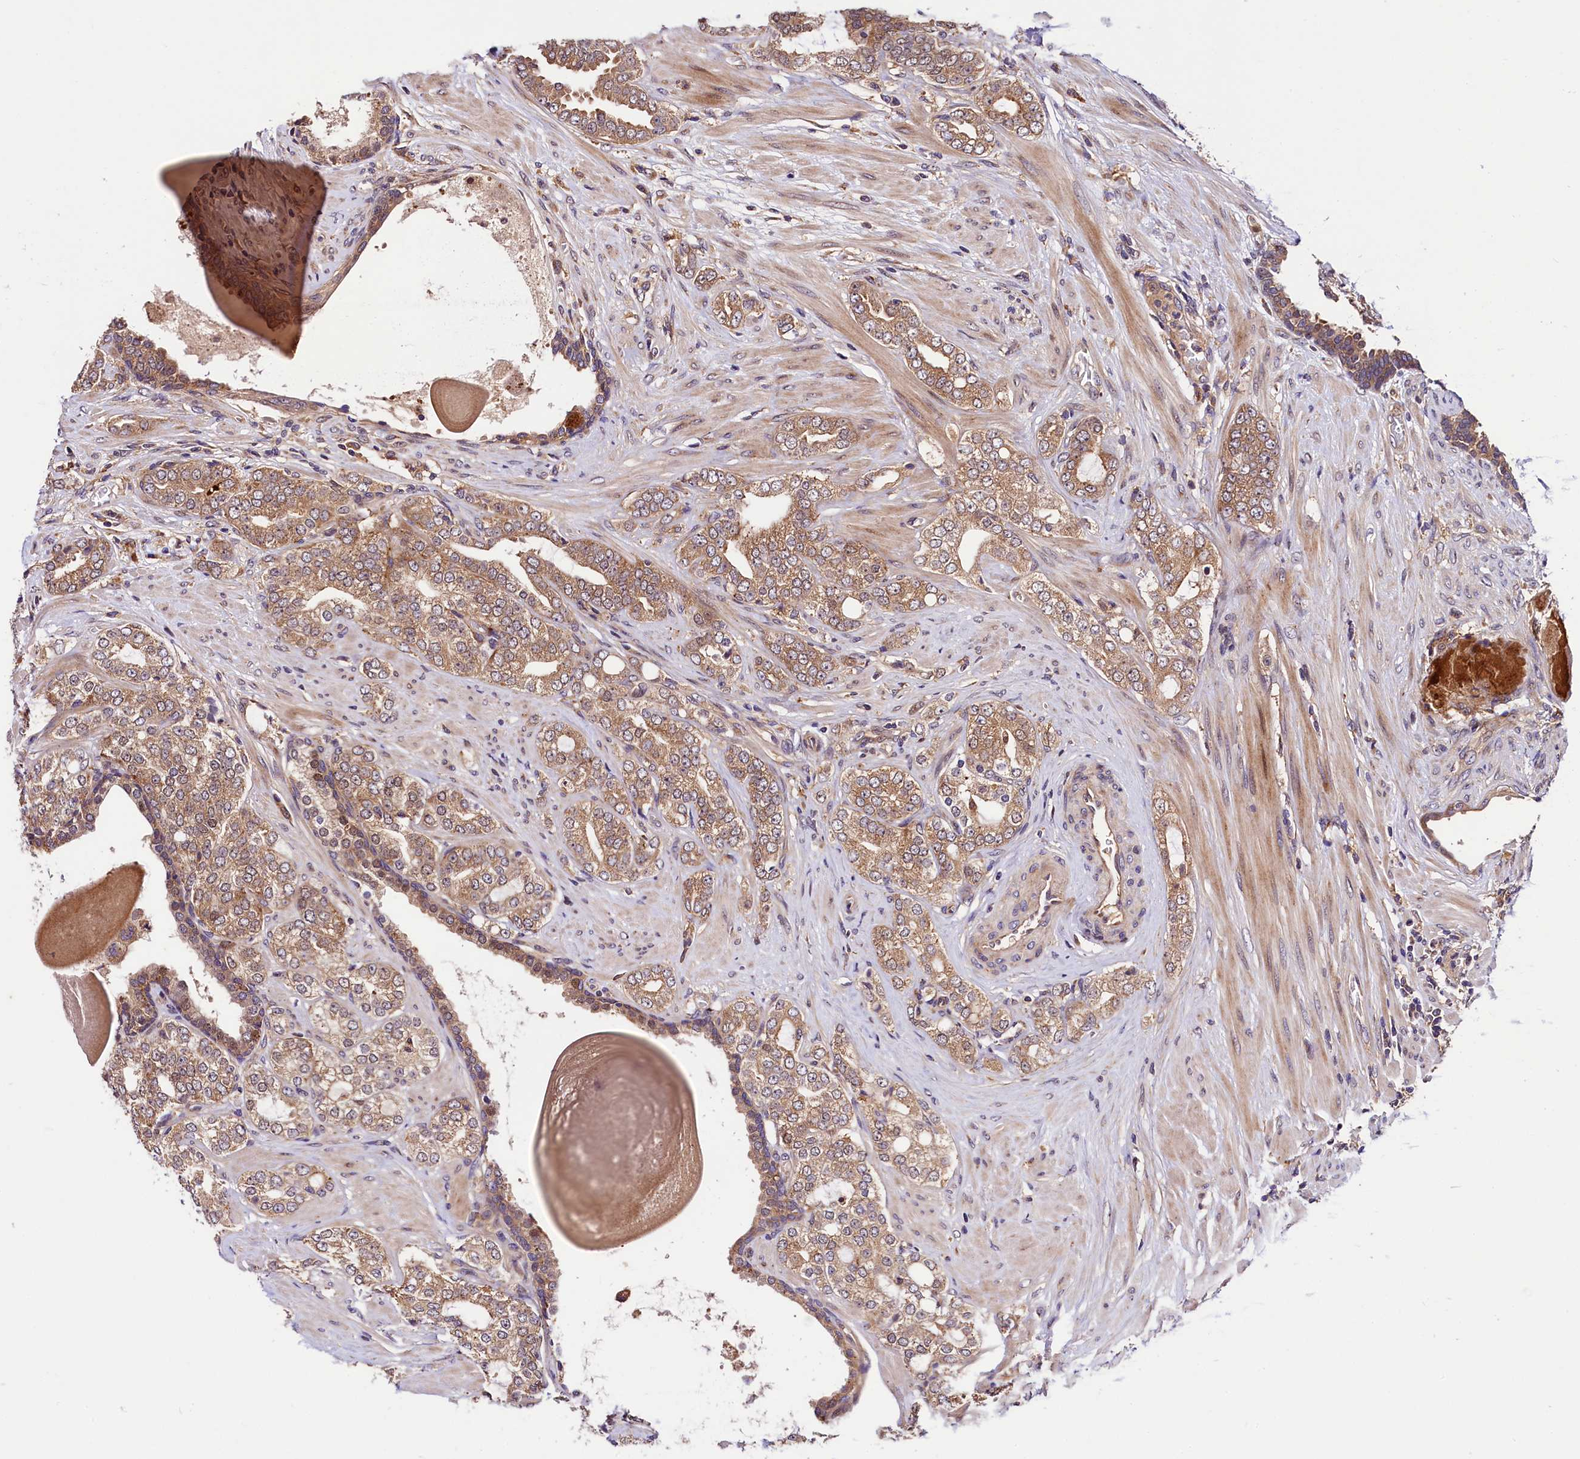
{"staining": {"intensity": "moderate", "quantity": "25%-75%", "location": "cytoplasmic/membranous"}, "tissue": "prostate cancer", "cell_type": "Tumor cells", "image_type": "cancer", "snomed": [{"axis": "morphology", "description": "Adenocarcinoma, High grade"}, {"axis": "topography", "description": "Prostate"}], "caption": "Prostate high-grade adenocarcinoma tissue displays moderate cytoplasmic/membranous positivity in approximately 25%-75% of tumor cells The protein is shown in brown color, while the nuclei are stained blue.", "gene": "VPS35", "patient": {"sex": "male", "age": 64}}